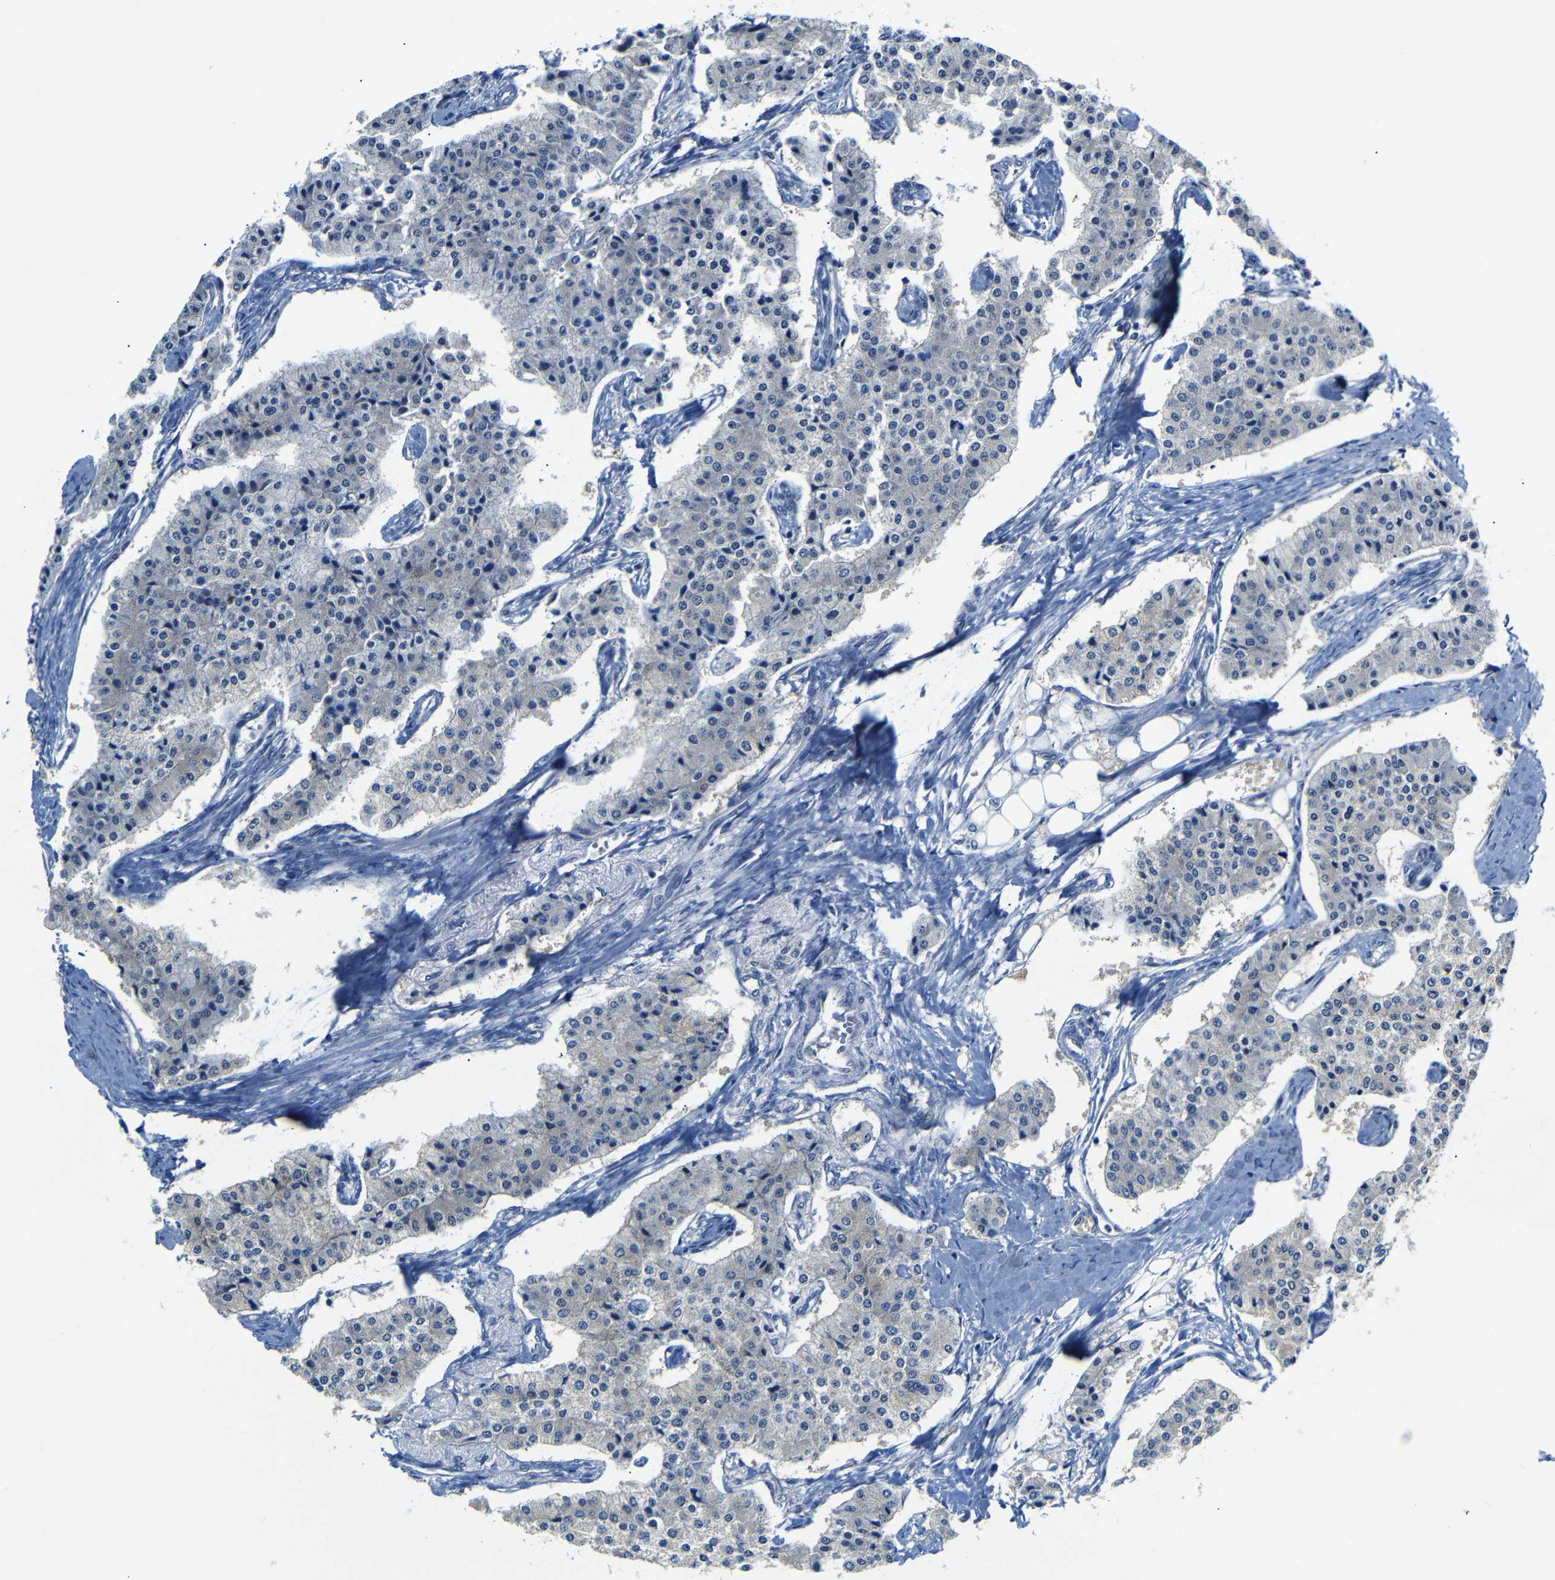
{"staining": {"intensity": "negative", "quantity": "none", "location": "none"}, "tissue": "carcinoid", "cell_type": "Tumor cells", "image_type": "cancer", "snomed": [{"axis": "morphology", "description": "Carcinoid, malignant, NOS"}, {"axis": "topography", "description": "Colon"}], "caption": "Immunohistochemistry micrograph of carcinoid stained for a protein (brown), which reveals no expression in tumor cells. (IHC, brightfield microscopy, high magnification).", "gene": "TBC1D32", "patient": {"sex": "female", "age": 52}}